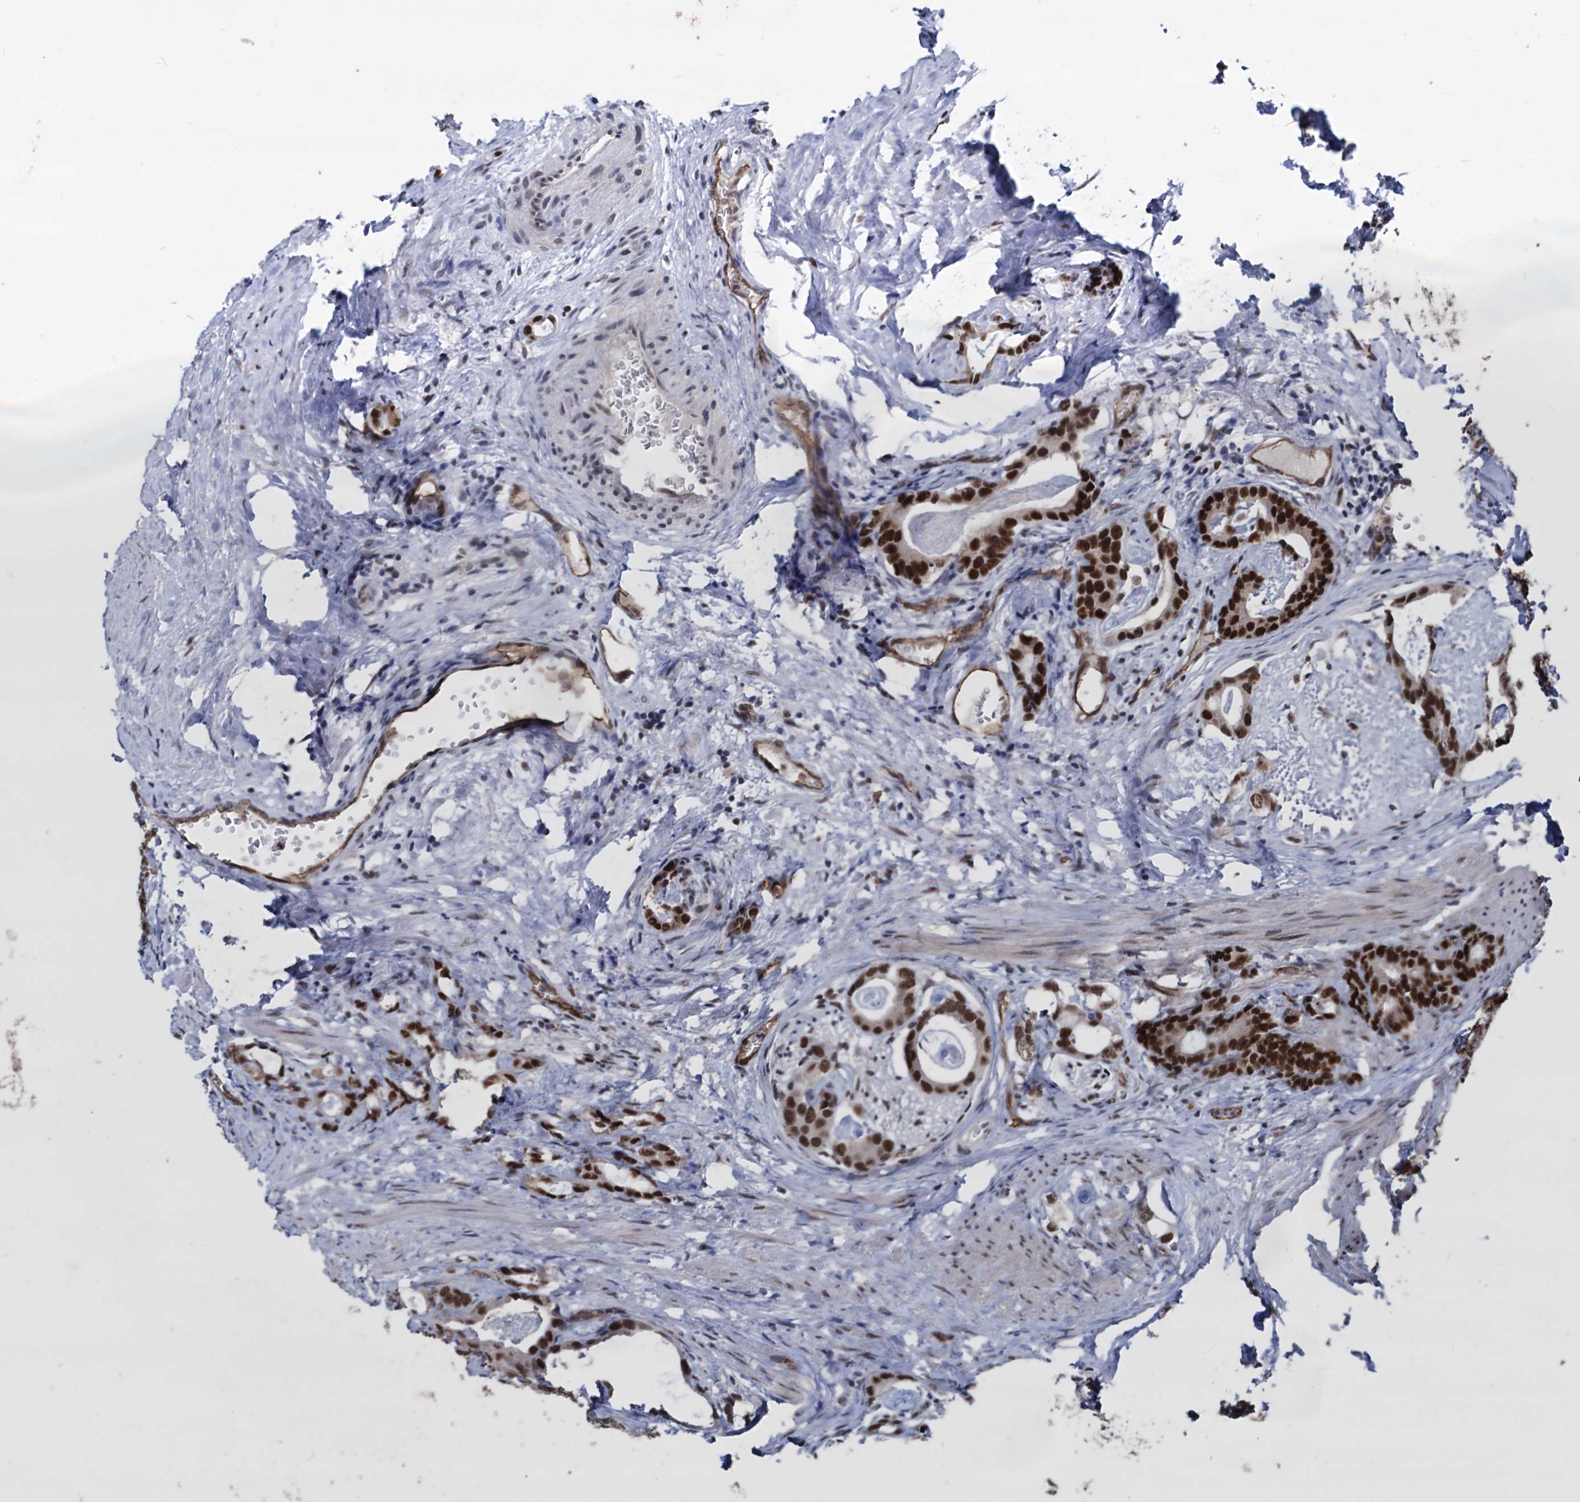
{"staining": {"intensity": "strong", "quantity": ">75%", "location": "nuclear"}, "tissue": "prostate cancer", "cell_type": "Tumor cells", "image_type": "cancer", "snomed": [{"axis": "morphology", "description": "Adenocarcinoma, Low grade"}, {"axis": "topography", "description": "Prostate"}], "caption": "High-power microscopy captured an IHC photomicrograph of adenocarcinoma (low-grade) (prostate), revealing strong nuclear positivity in about >75% of tumor cells. (Brightfield microscopy of DAB IHC at high magnification).", "gene": "GALNT11", "patient": {"sex": "male", "age": 71}}